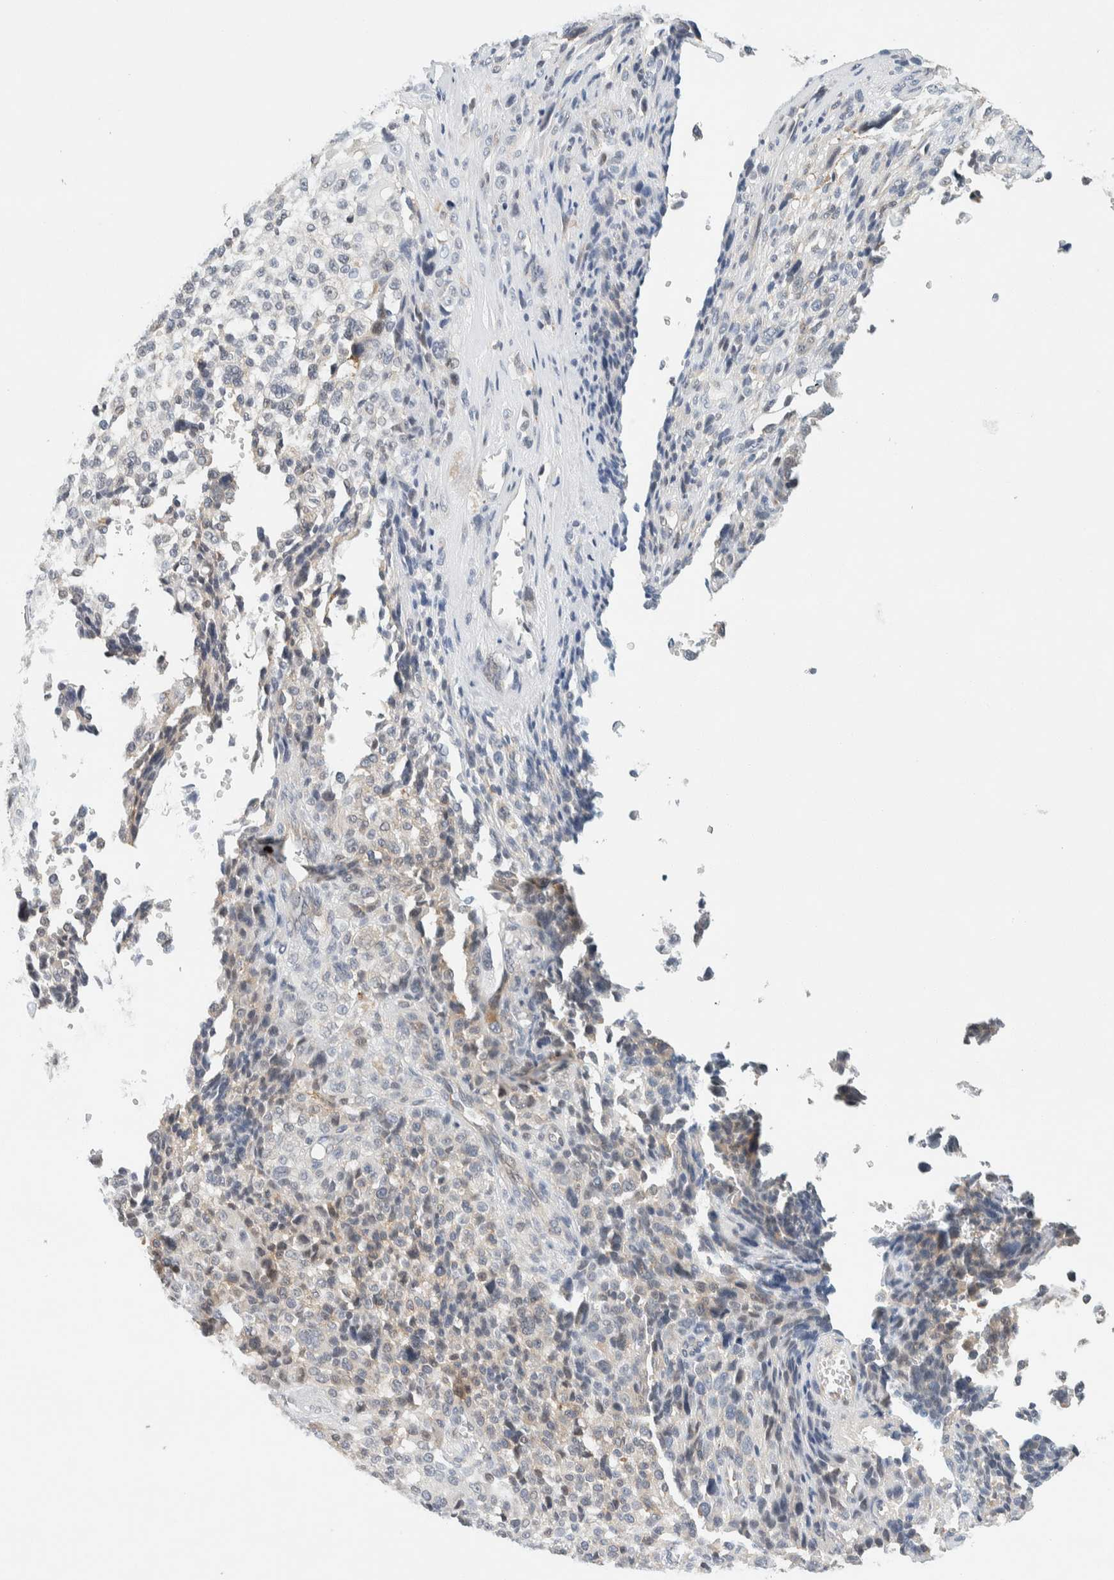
{"staining": {"intensity": "negative", "quantity": "none", "location": "none"}, "tissue": "melanoma", "cell_type": "Tumor cells", "image_type": "cancer", "snomed": [{"axis": "morphology", "description": "Malignant melanoma, NOS"}, {"axis": "topography", "description": "Skin"}], "caption": "Tumor cells show no significant protein staining in melanoma.", "gene": "SUMF2", "patient": {"sex": "female", "age": 55}}